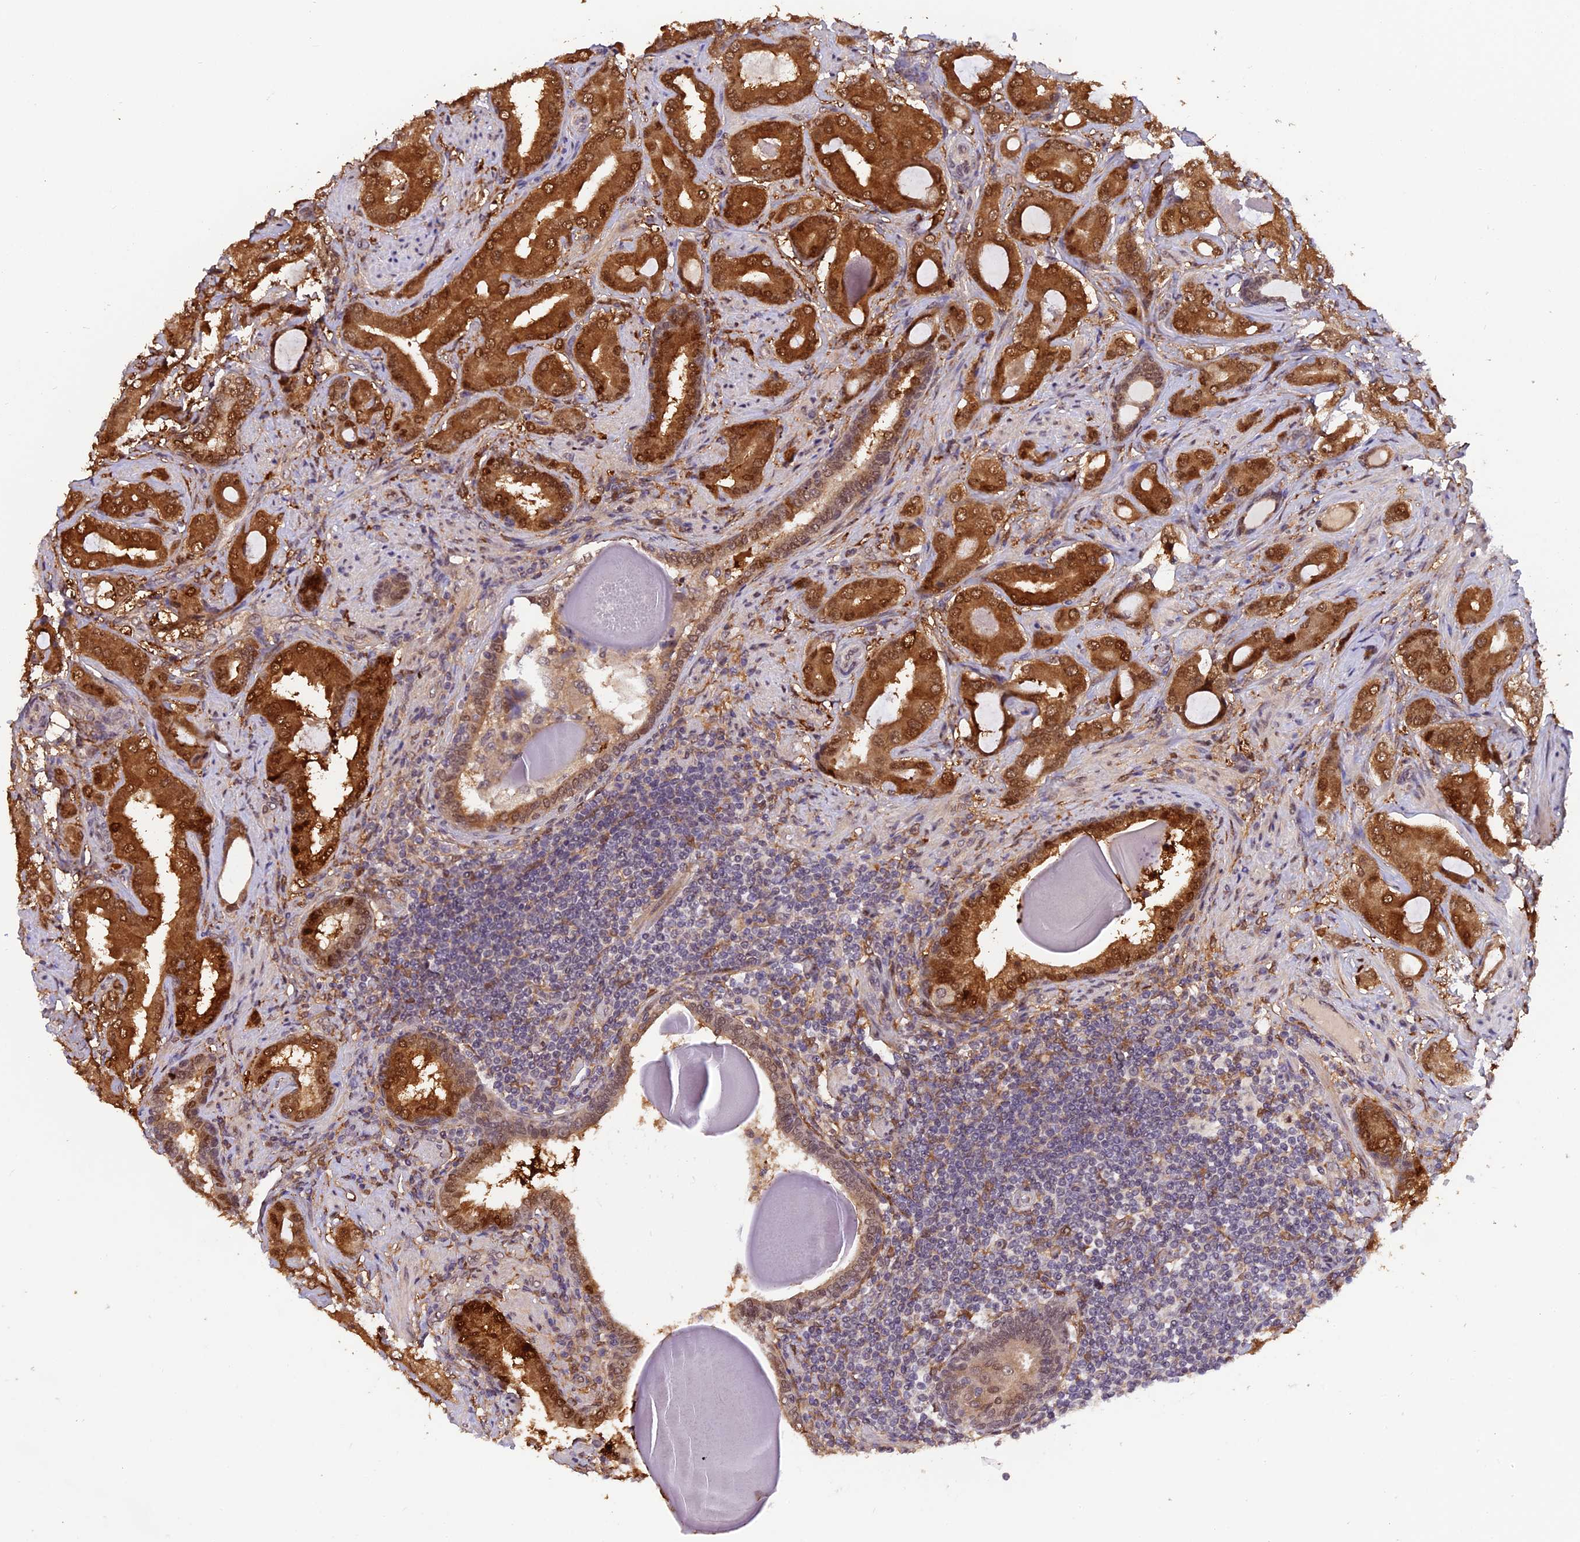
{"staining": {"intensity": "strong", "quantity": ">75%", "location": "cytoplasmic/membranous,nuclear"}, "tissue": "prostate cancer", "cell_type": "Tumor cells", "image_type": "cancer", "snomed": [{"axis": "morphology", "description": "Adenocarcinoma, Low grade"}, {"axis": "topography", "description": "Prostate"}], "caption": "Immunohistochemistry (IHC) photomicrograph of prostate cancer (low-grade adenocarcinoma) stained for a protein (brown), which displays high levels of strong cytoplasmic/membranous and nuclear positivity in about >75% of tumor cells.", "gene": "MNS1", "patient": {"sex": "male", "age": 57}}